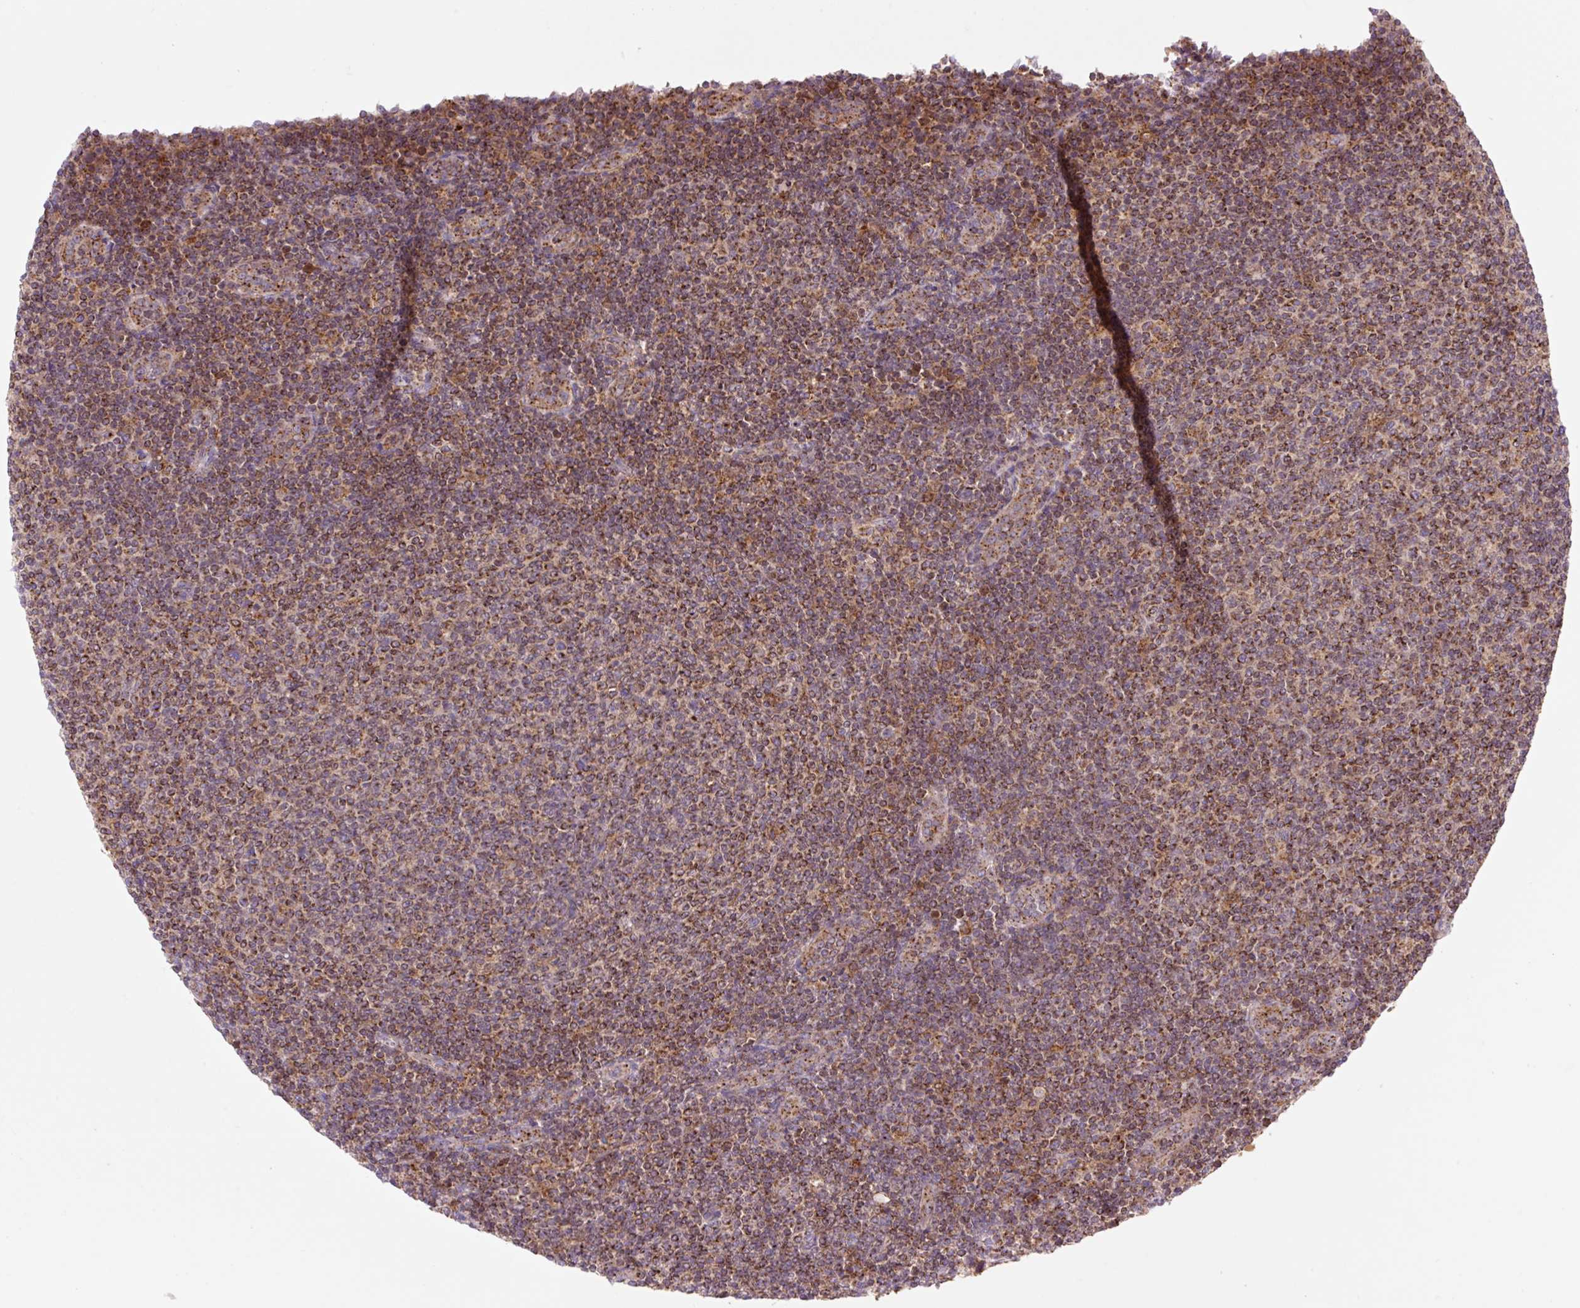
{"staining": {"intensity": "strong", "quantity": ">75%", "location": "cytoplasmic/membranous"}, "tissue": "lymphoma", "cell_type": "Tumor cells", "image_type": "cancer", "snomed": [{"axis": "morphology", "description": "Malignant lymphoma, non-Hodgkin's type, Low grade"}, {"axis": "topography", "description": "Lymph node"}], "caption": "IHC of malignant lymphoma, non-Hodgkin's type (low-grade) shows high levels of strong cytoplasmic/membranous positivity in approximately >75% of tumor cells.", "gene": "VPS4A", "patient": {"sex": "male", "age": 66}}